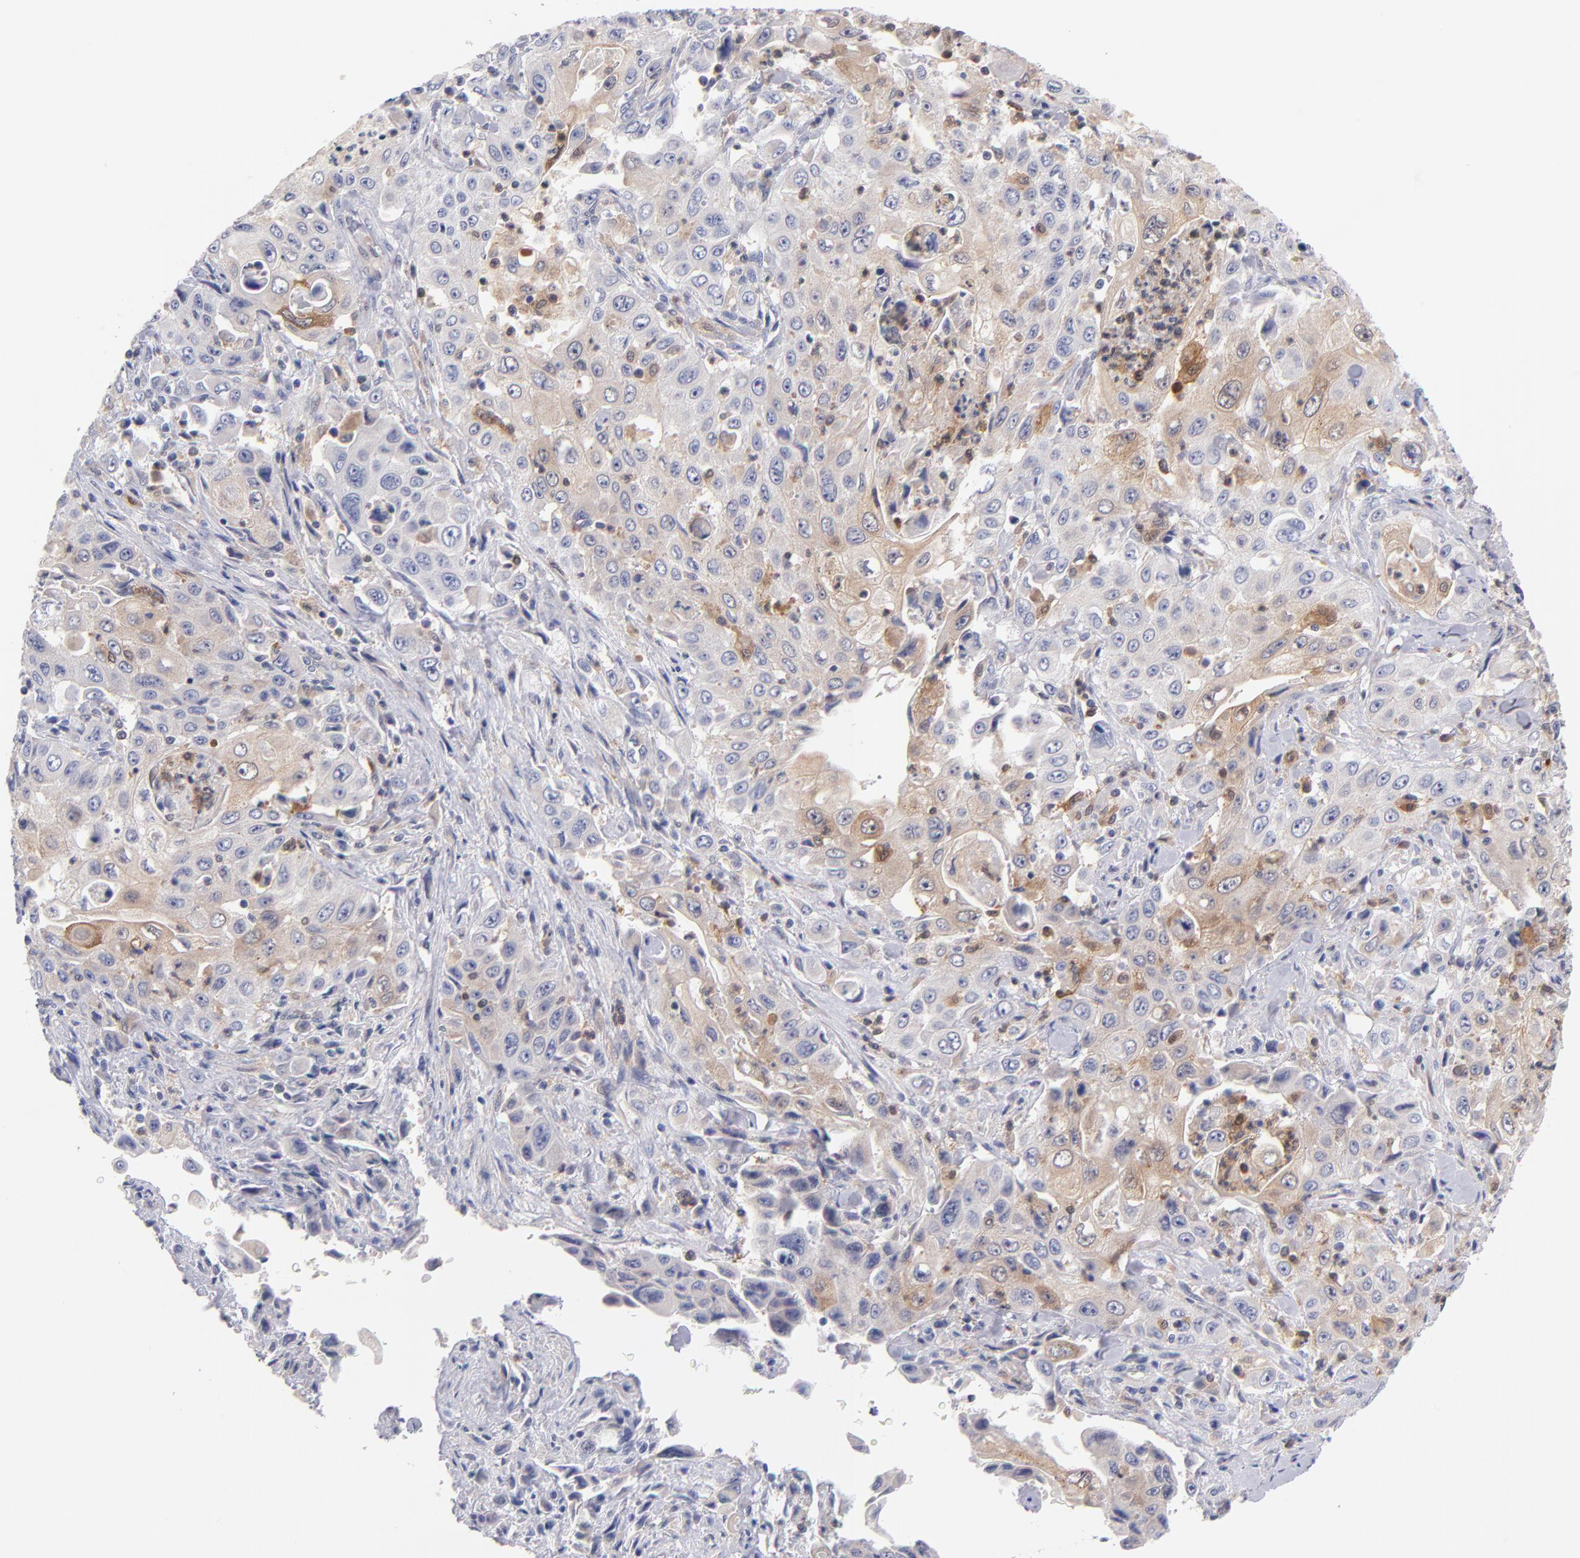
{"staining": {"intensity": "weak", "quantity": "25%-75%", "location": "cytoplasmic/membranous"}, "tissue": "pancreatic cancer", "cell_type": "Tumor cells", "image_type": "cancer", "snomed": [{"axis": "morphology", "description": "Adenocarcinoma, NOS"}, {"axis": "topography", "description": "Pancreas"}], "caption": "A brown stain highlights weak cytoplasmic/membranous positivity of a protein in pancreatic cancer tumor cells.", "gene": "BID", "patient": {"sex": "male", "age": 70}}